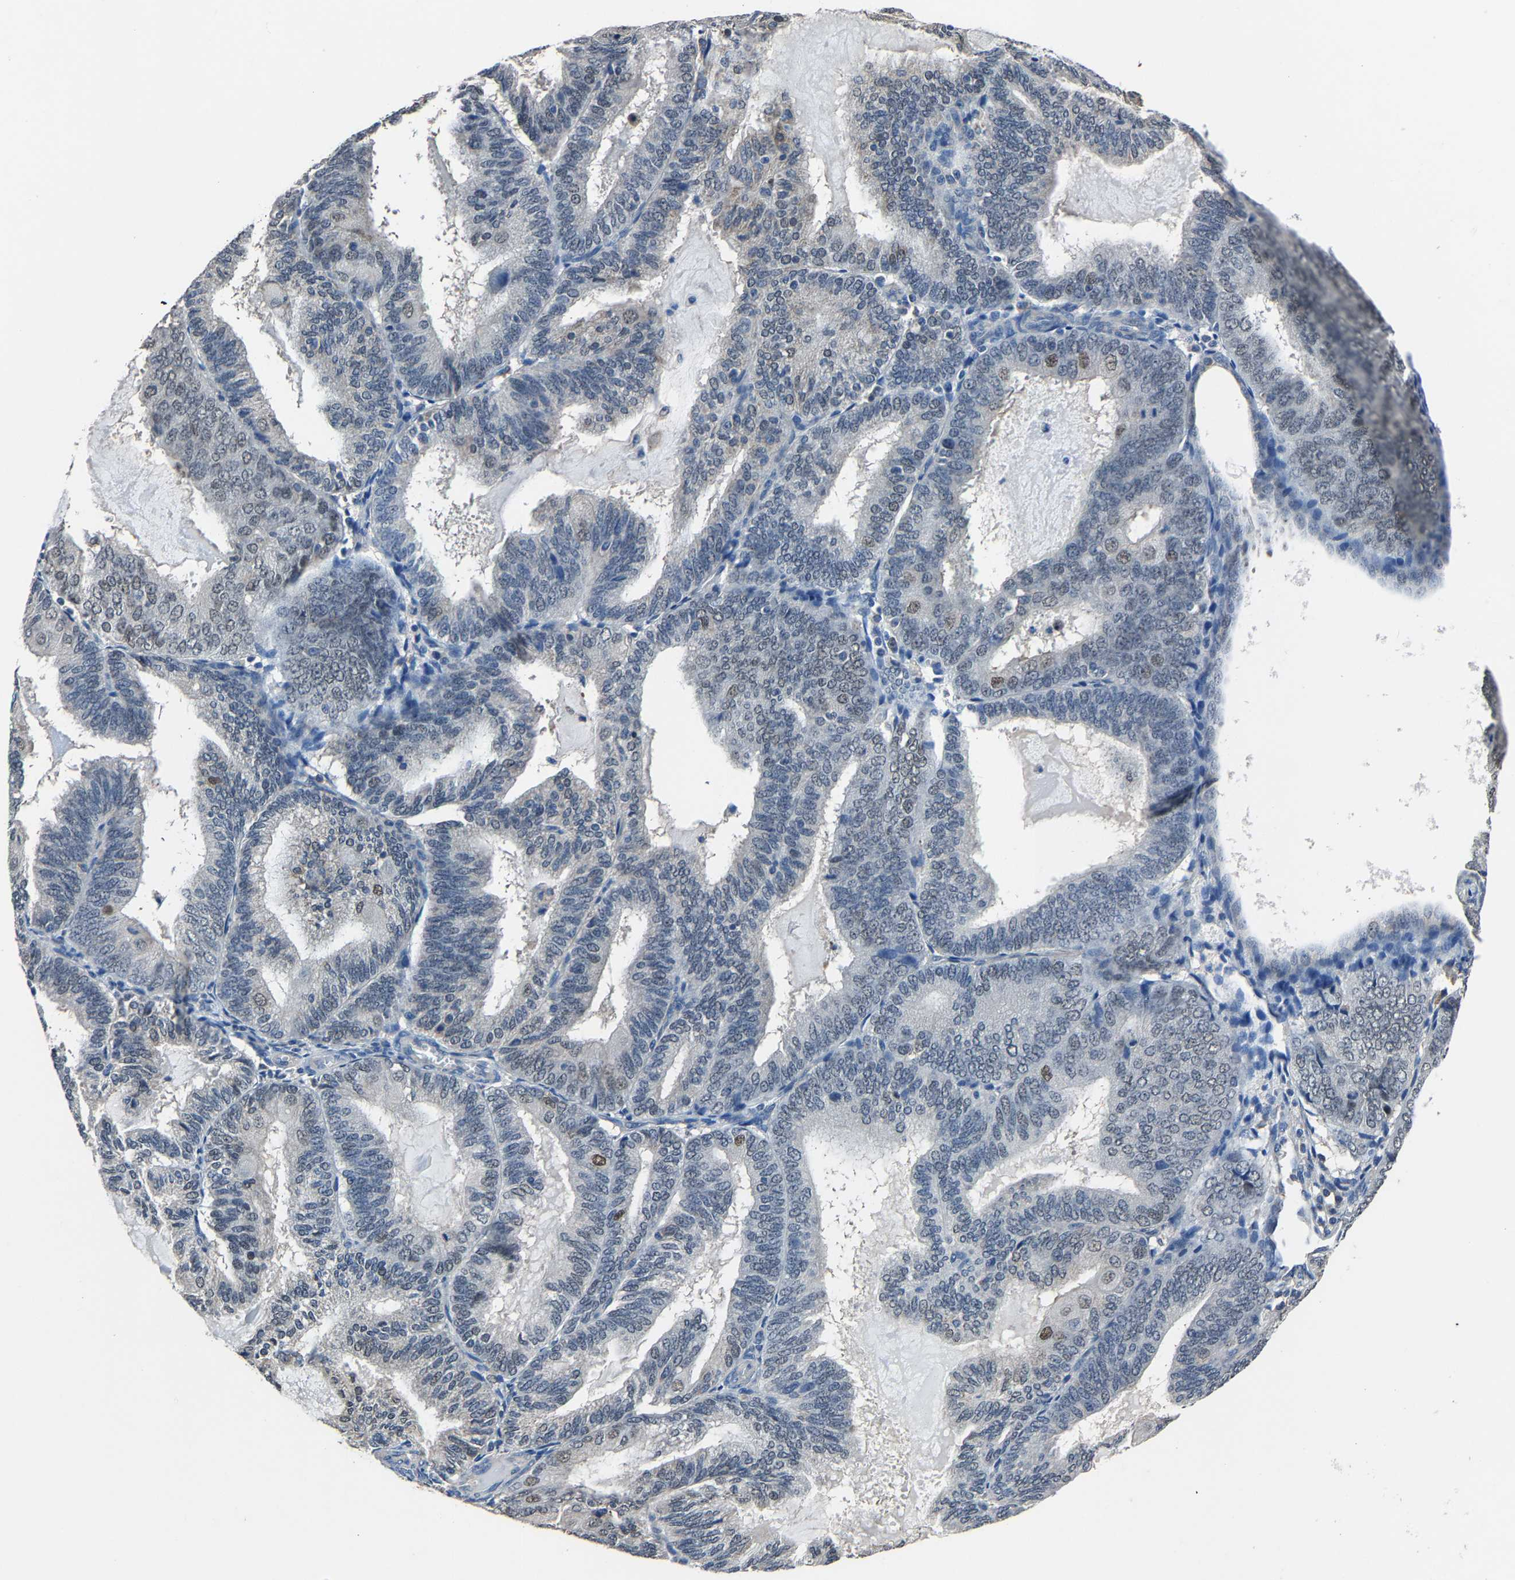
{"staining": {"intensity": "moderate", "quantity": "<25%", "location": "nuclear"}, "tissue": "endometrial cancer", "cell_type": "Tumor cells", "image_type": "cancer", "snomed": [{"axis": "morphology", "description": "Adenocarcinoma, NOS"}, {"axis": "topography", "description": "Endometrium"}], "caption": "High-magnification brightfield microscopy of endometrial cancer (adenocarcinoma) stained with DAB (brown) and counterstained with hematoxylin (blue). tumor cells exhibit moderate nuclear staining is appreciated in approximately<25% of cells.", "gene": "STRBP", "patient": {"sex": "female", "age": 81}}